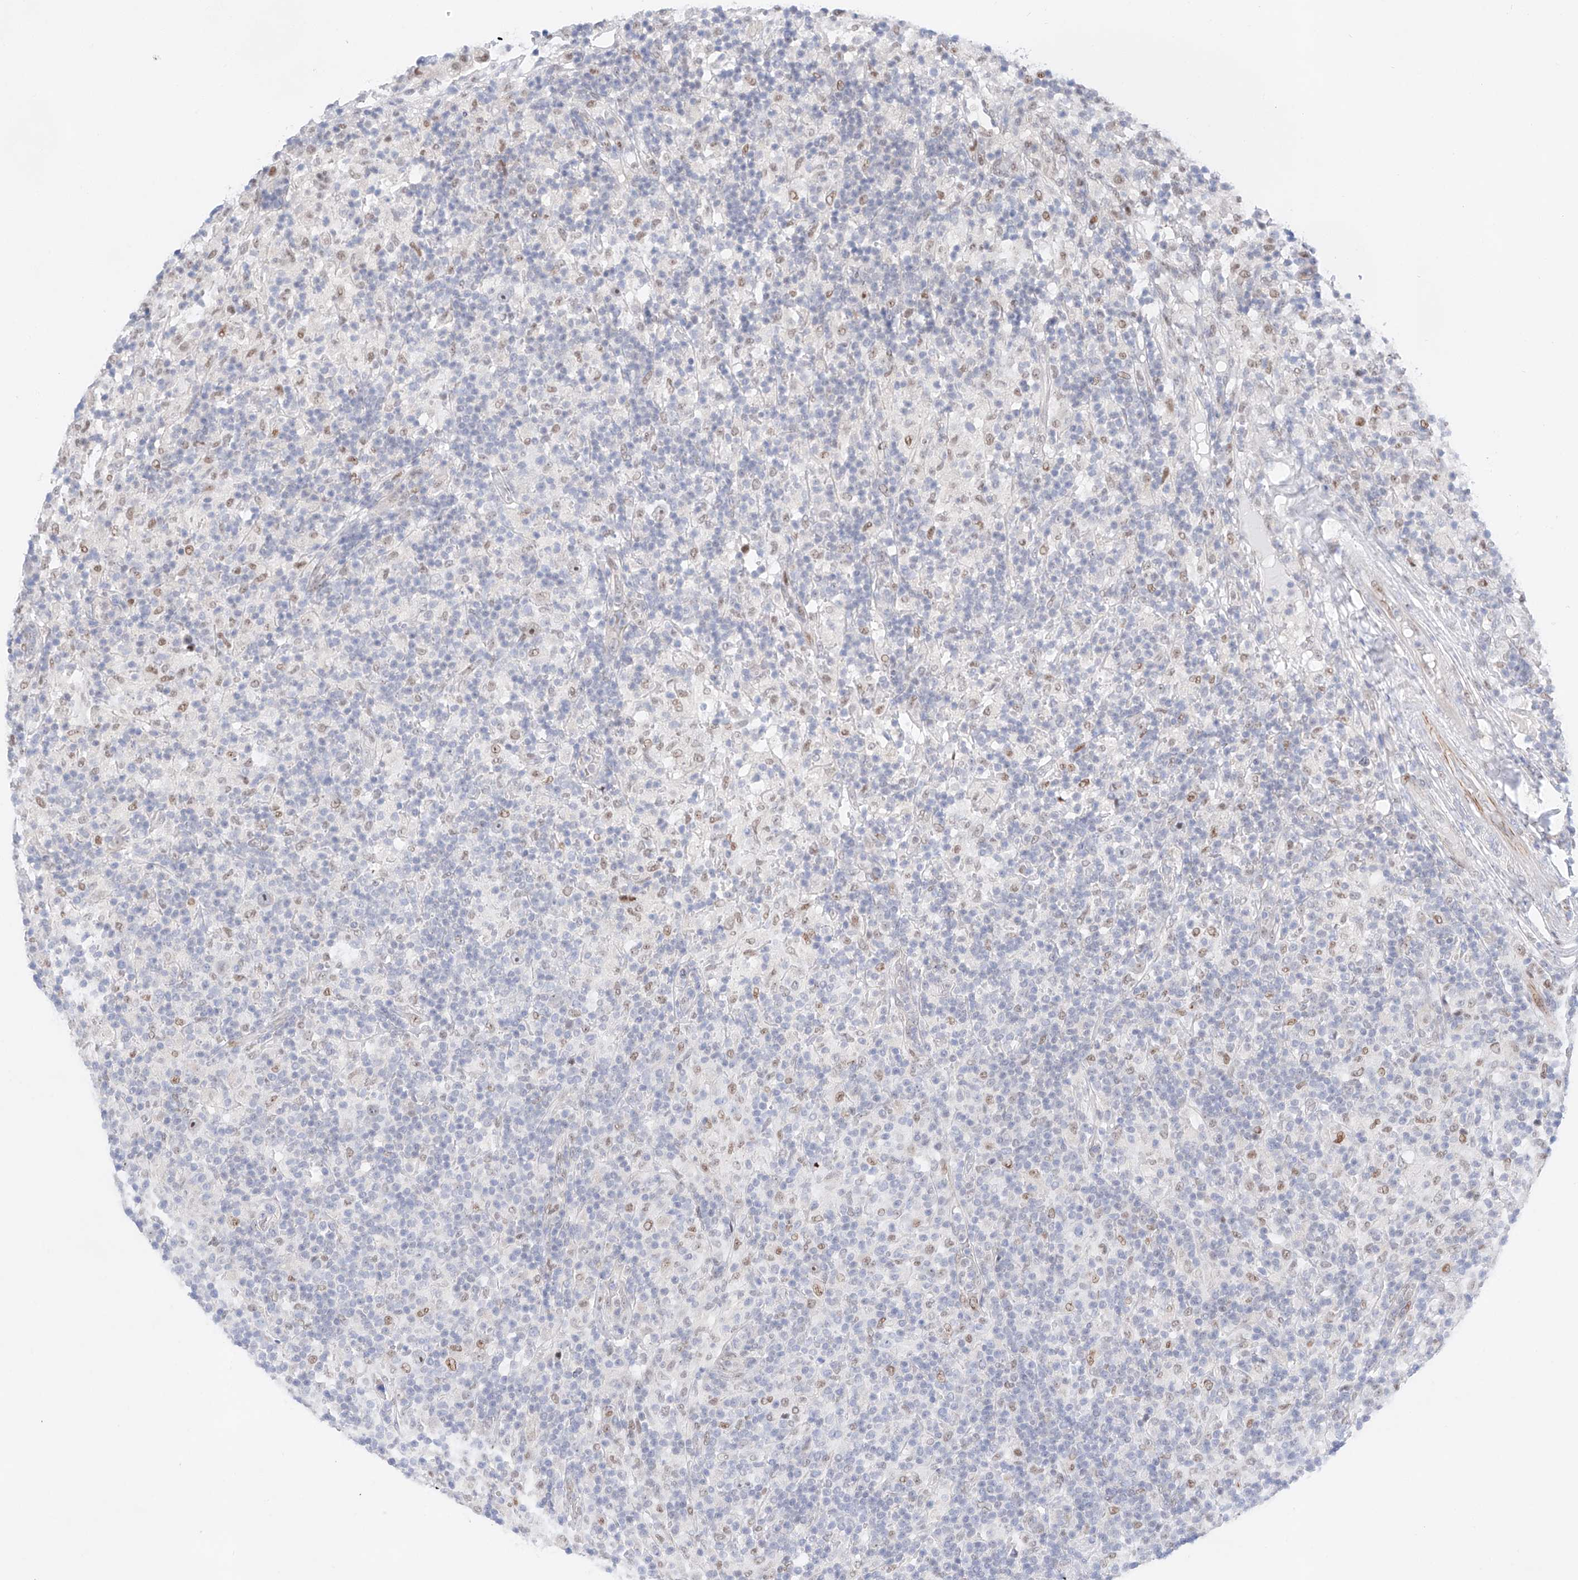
{"staining": {"intensity": "negative", "quantity": "none", "location": "none"}, "tissue": "lymphoma", "cell_type": "Tumor cells", "image_type": "cancer", "snomed": [{"axis": "morphology", "description": "Hodgkin's disease, NOS"}, {"axis": "topography", "description": "Lymph node"}], "caption": "High power microscopy photomicrograph of an immunohistochemistry image of Hodgkin's disease, revealing no significant staining in tumor cells.", "gene": "NT5C3B", "patient": {"sex": "male", "age": 70}}